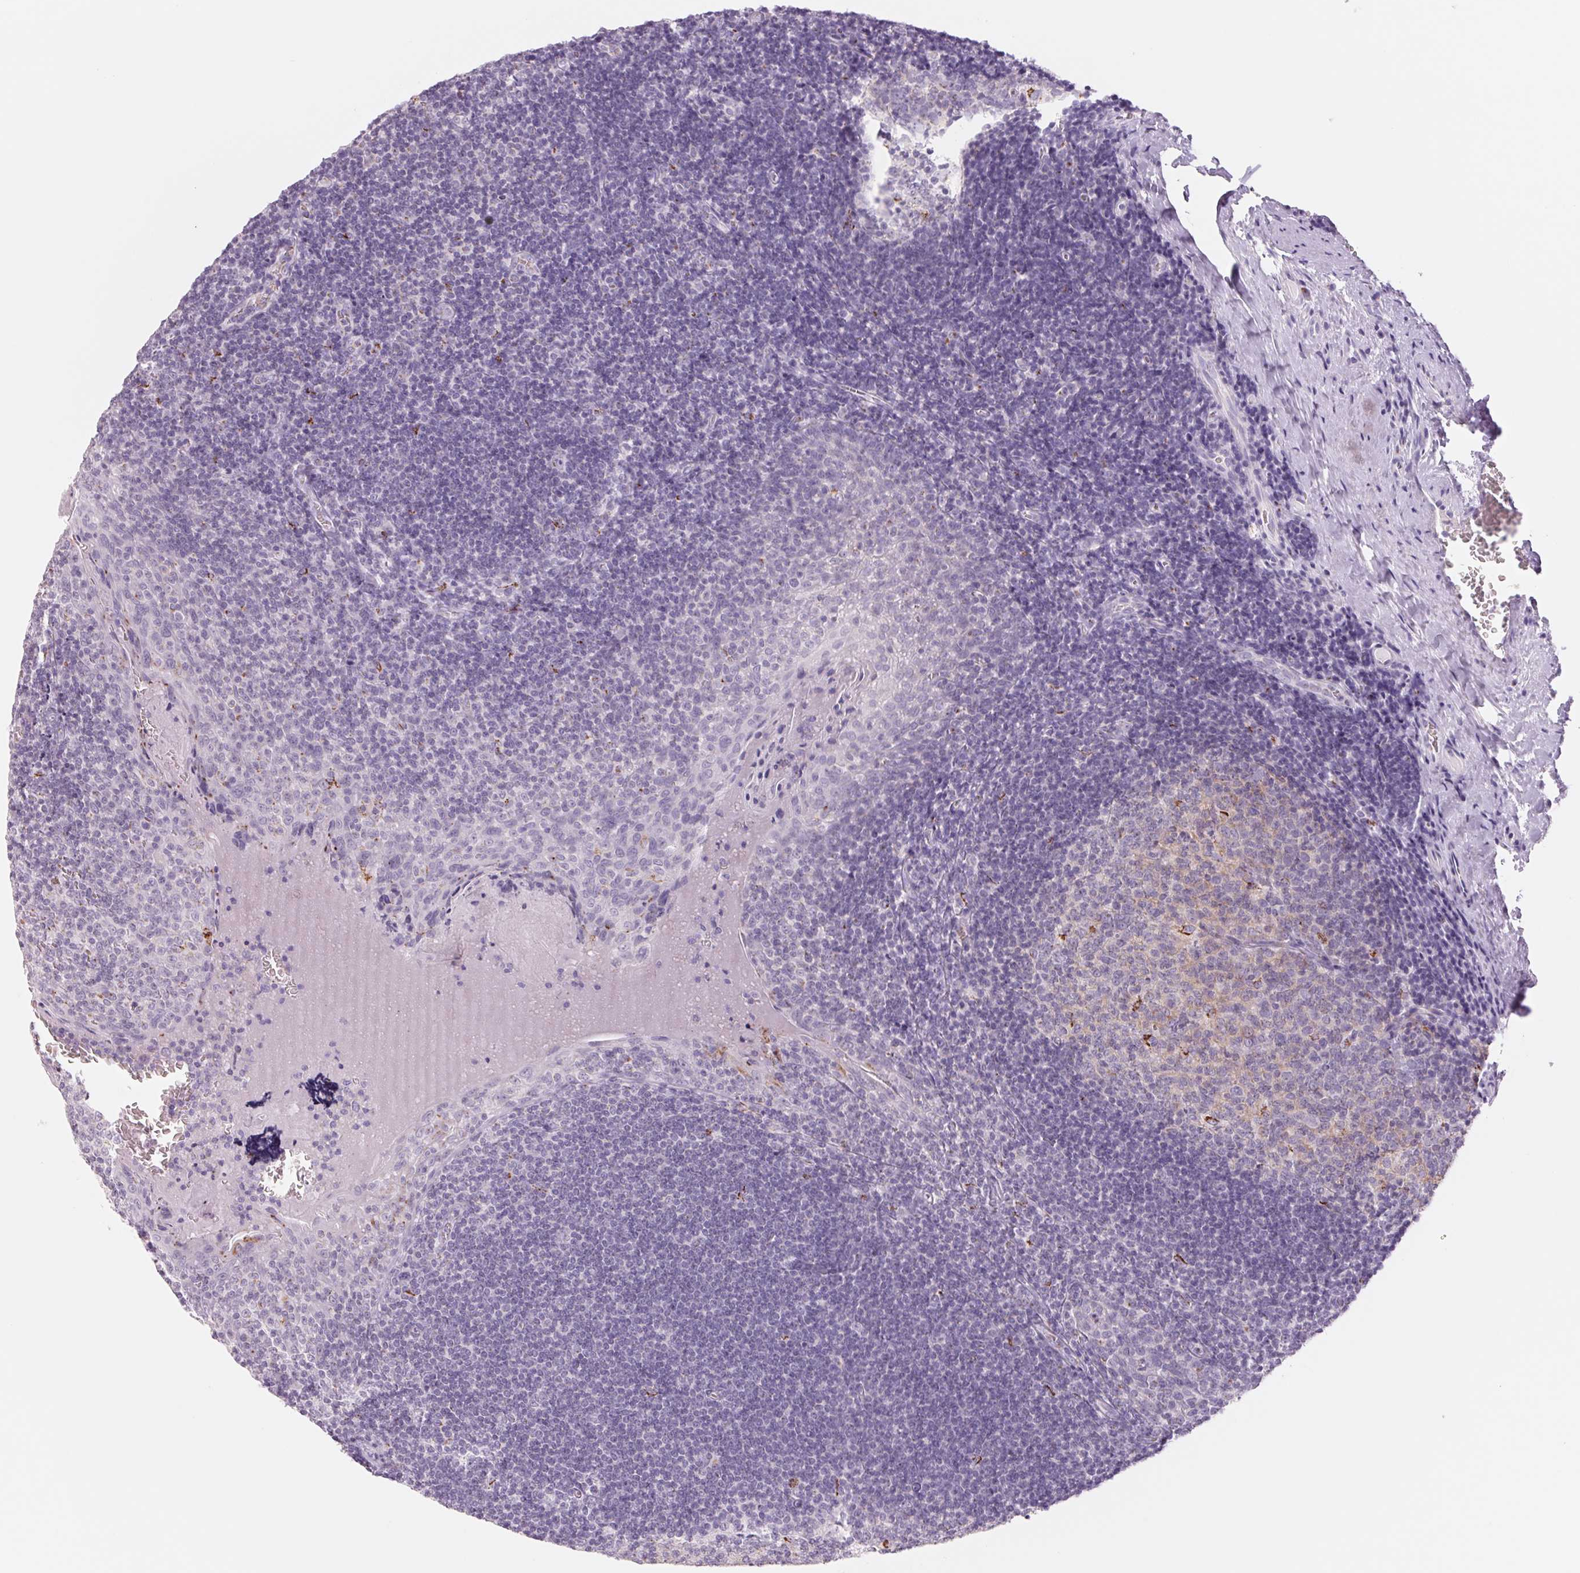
{"staining": {"intensity": "weak", "quantity": "<25%", "location": "cytoplasmic/membranous"}, "tissue": "tonsil", "cell_type": "Germinal center cells", "image_type": "normal", "snomed": [{"axis": "morphology", "description": "Normal tissue, NOS"}, {"axis": "morphology", "description": "Inflammation, NOS"}, {"axis": "topography", "description": "Tonsil"}], "caption": "Germinal center cells show no significant staining in unremarkable tonsil. (Immunohistochemistry (ihc), brightfield microscopy, high magnification).", "gene": "GALNT7", "patient": {"sex": "female", "age": 31}}